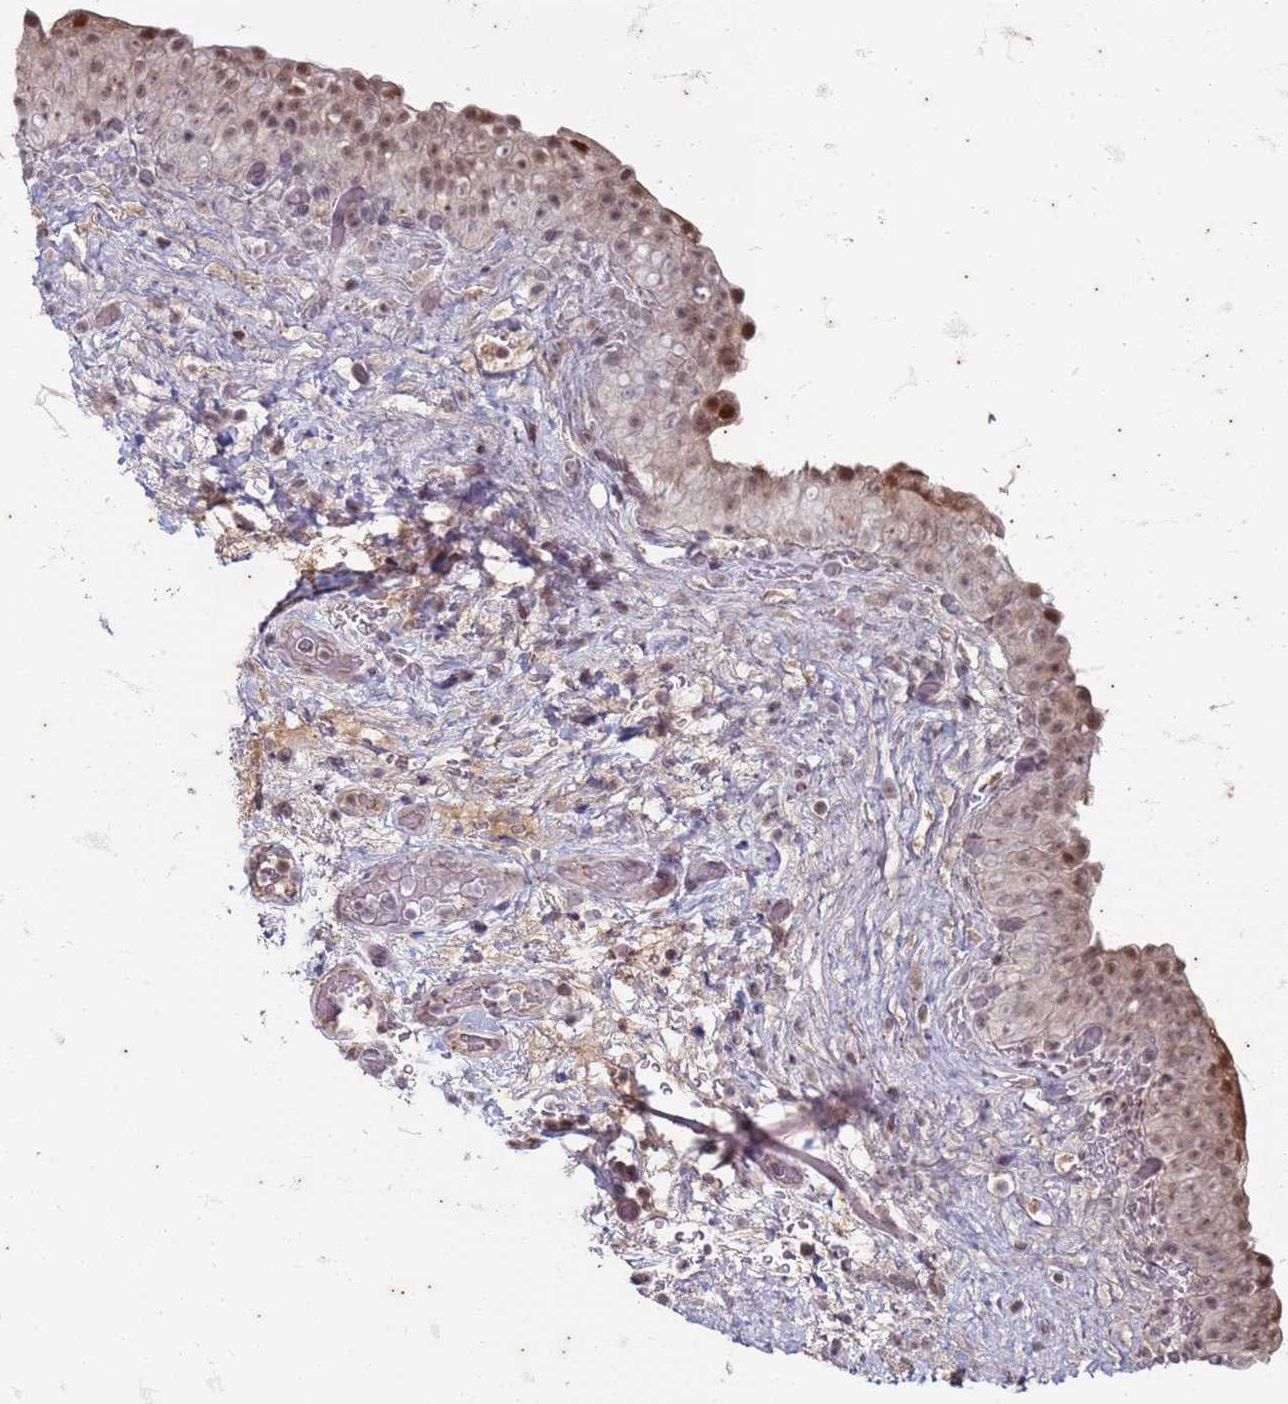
{"staining": {"intensity": "moderate", "quantity": ">75%", "location": "nuclear"}, "tissue": "urinary bladder", "cell_type": "Urothelial cells", "image_type": "normal", "snomed": [{"axis": "morphology", "description": "Normal tissue, NOS"}, {"axis": "topography", "description": "Urinary bladder"}], "caption": "Urinary bladder stained with DAB (3,3'-diaminobenzidine) IHC displays medium levels of moderate nuclear staining in approximately >75% of urothelial cells.", "gene": "TRMT6", "patient": {"sex": "male", "age": 69}}